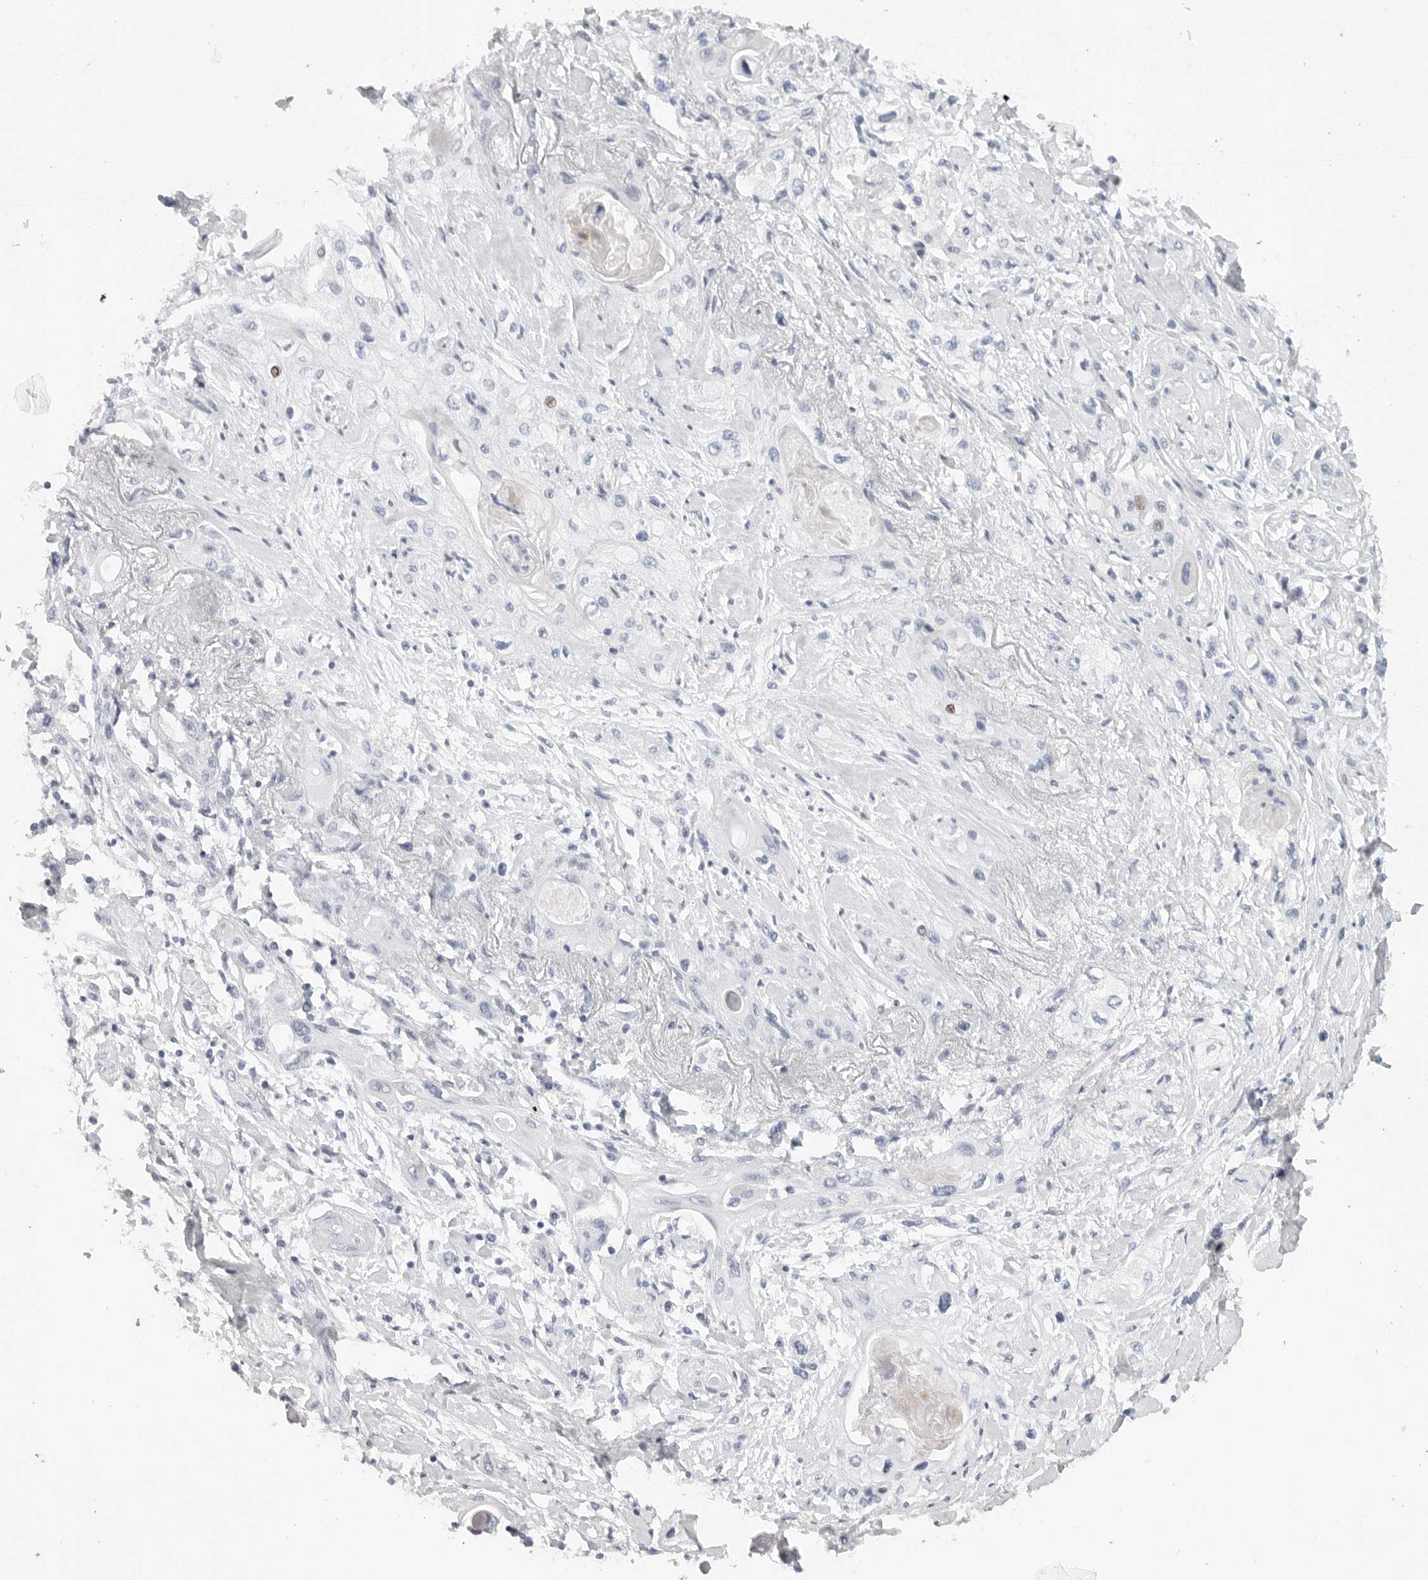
{"staining": {"intensity": "negative", "quantity": "none", "location": "none"}, "tissue": "lung cancer", "cell_type": "Tumor cells", "image_type": "cancer", "snomed": [{"axis": "morphology", "description": "Squamous cell carcinoma, NOS"}, {"axis": "topography", "description": "Lung"}], "caption": "This photomicrograph is of lung cancer stained with immunohistochemistry to label a protein in brown with the nuclei are counter-stained blue. There is no positivity in tumor cells.", "gene": "TNR", "patient": {"sex": "female", "age": 47}}